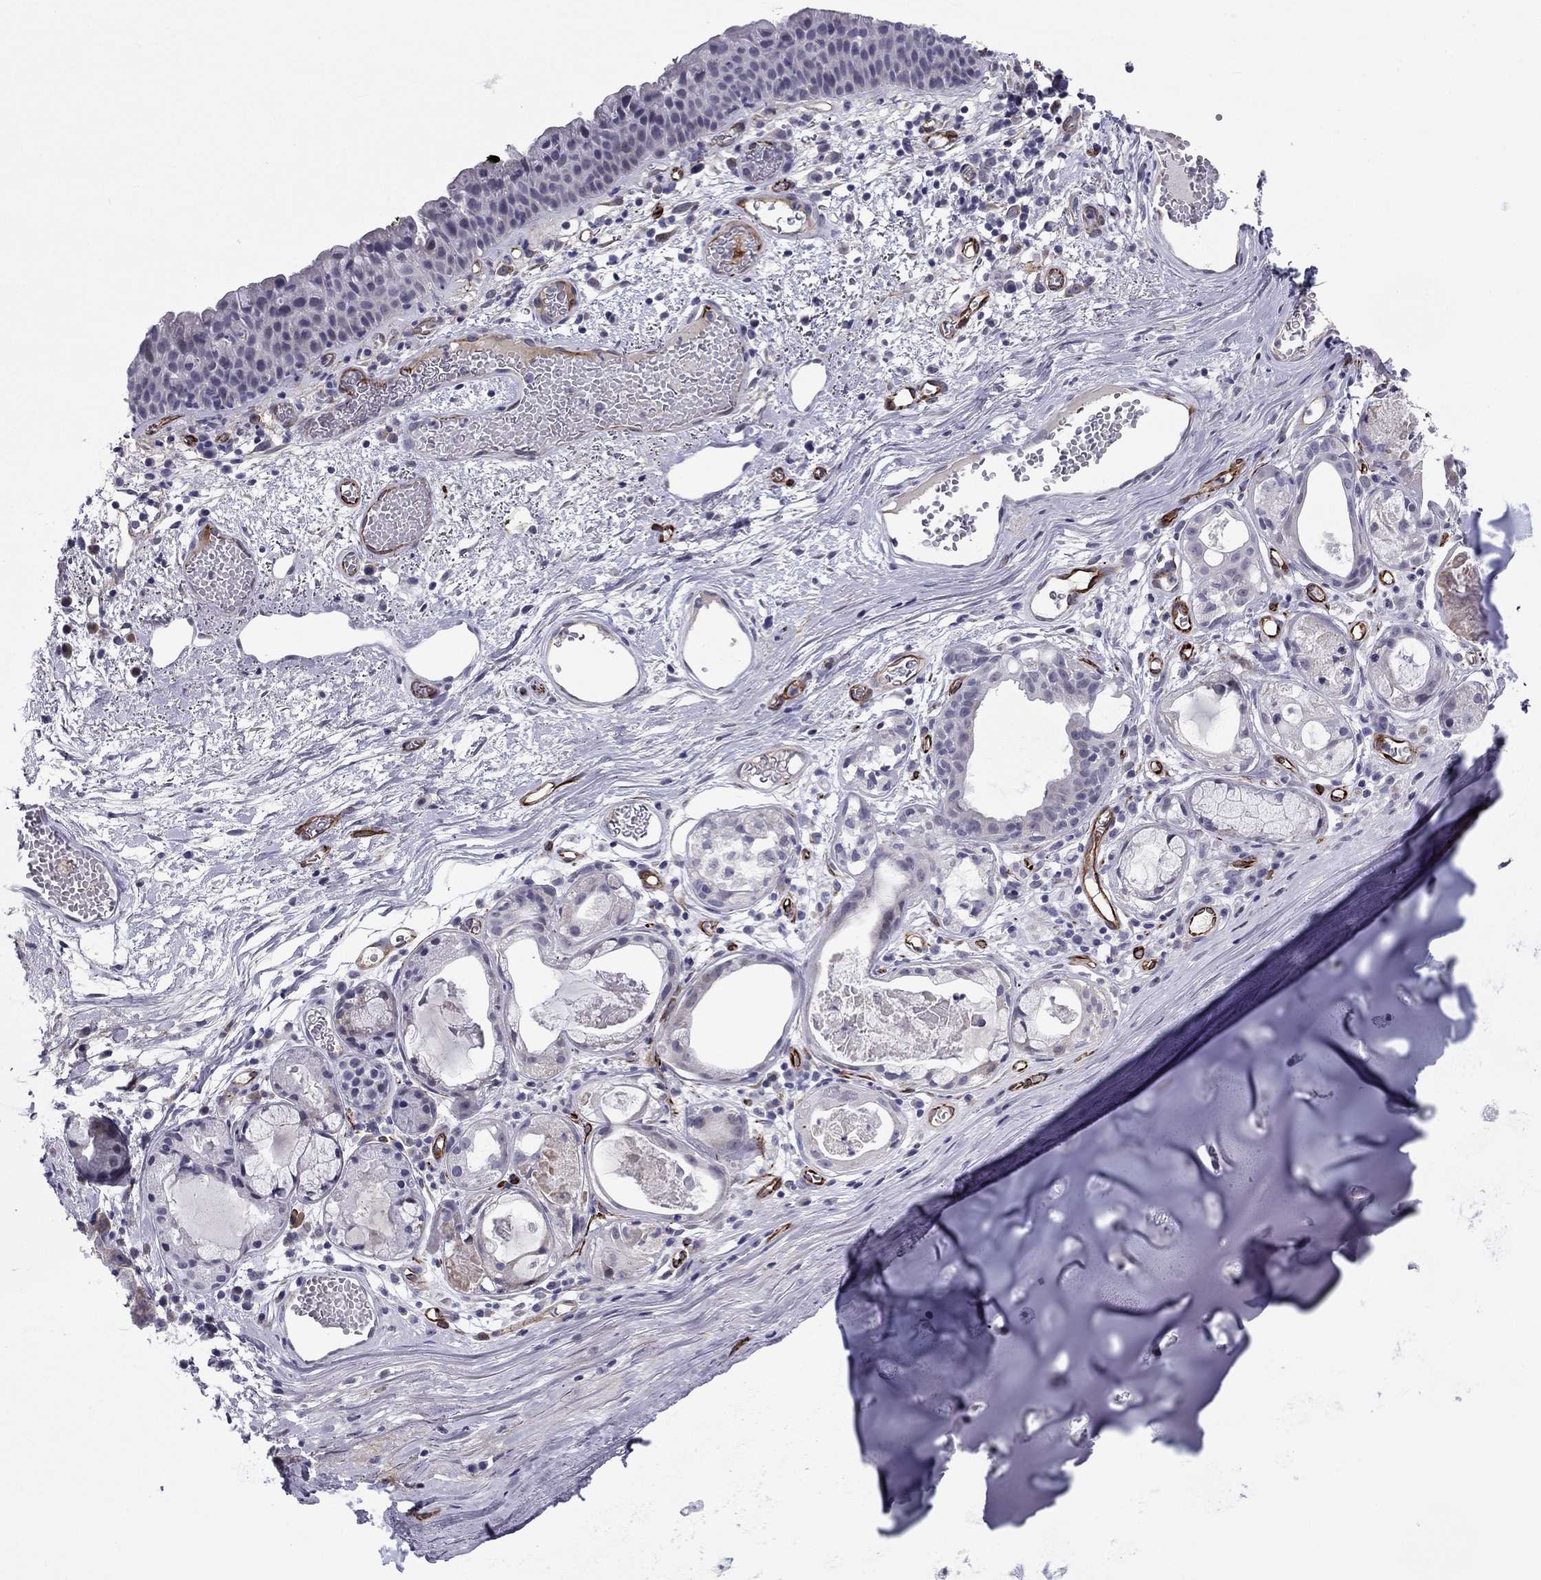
{"staining": {"intensity": "negative", "quantity": "none", "location": "none"}, "tissue": "adipose tissue", "cell_type": "Adipocytes", "image_type": "normal", "snomed": [{"axis": "morphology", "description": "Normal tissue, NOS"}, {"axis": "topography", "description": "Cartilage tissue"}], "caption": "This histopathology image is of unremarkable adipose tissue stained with immunohistochemistry (IHC) to label a protein in brown with the nuclei are counter-stained blue. There is no expression in adipocytes.", "gene": "ANKS4B", "patient": {"sex": "male", "age": 81}}